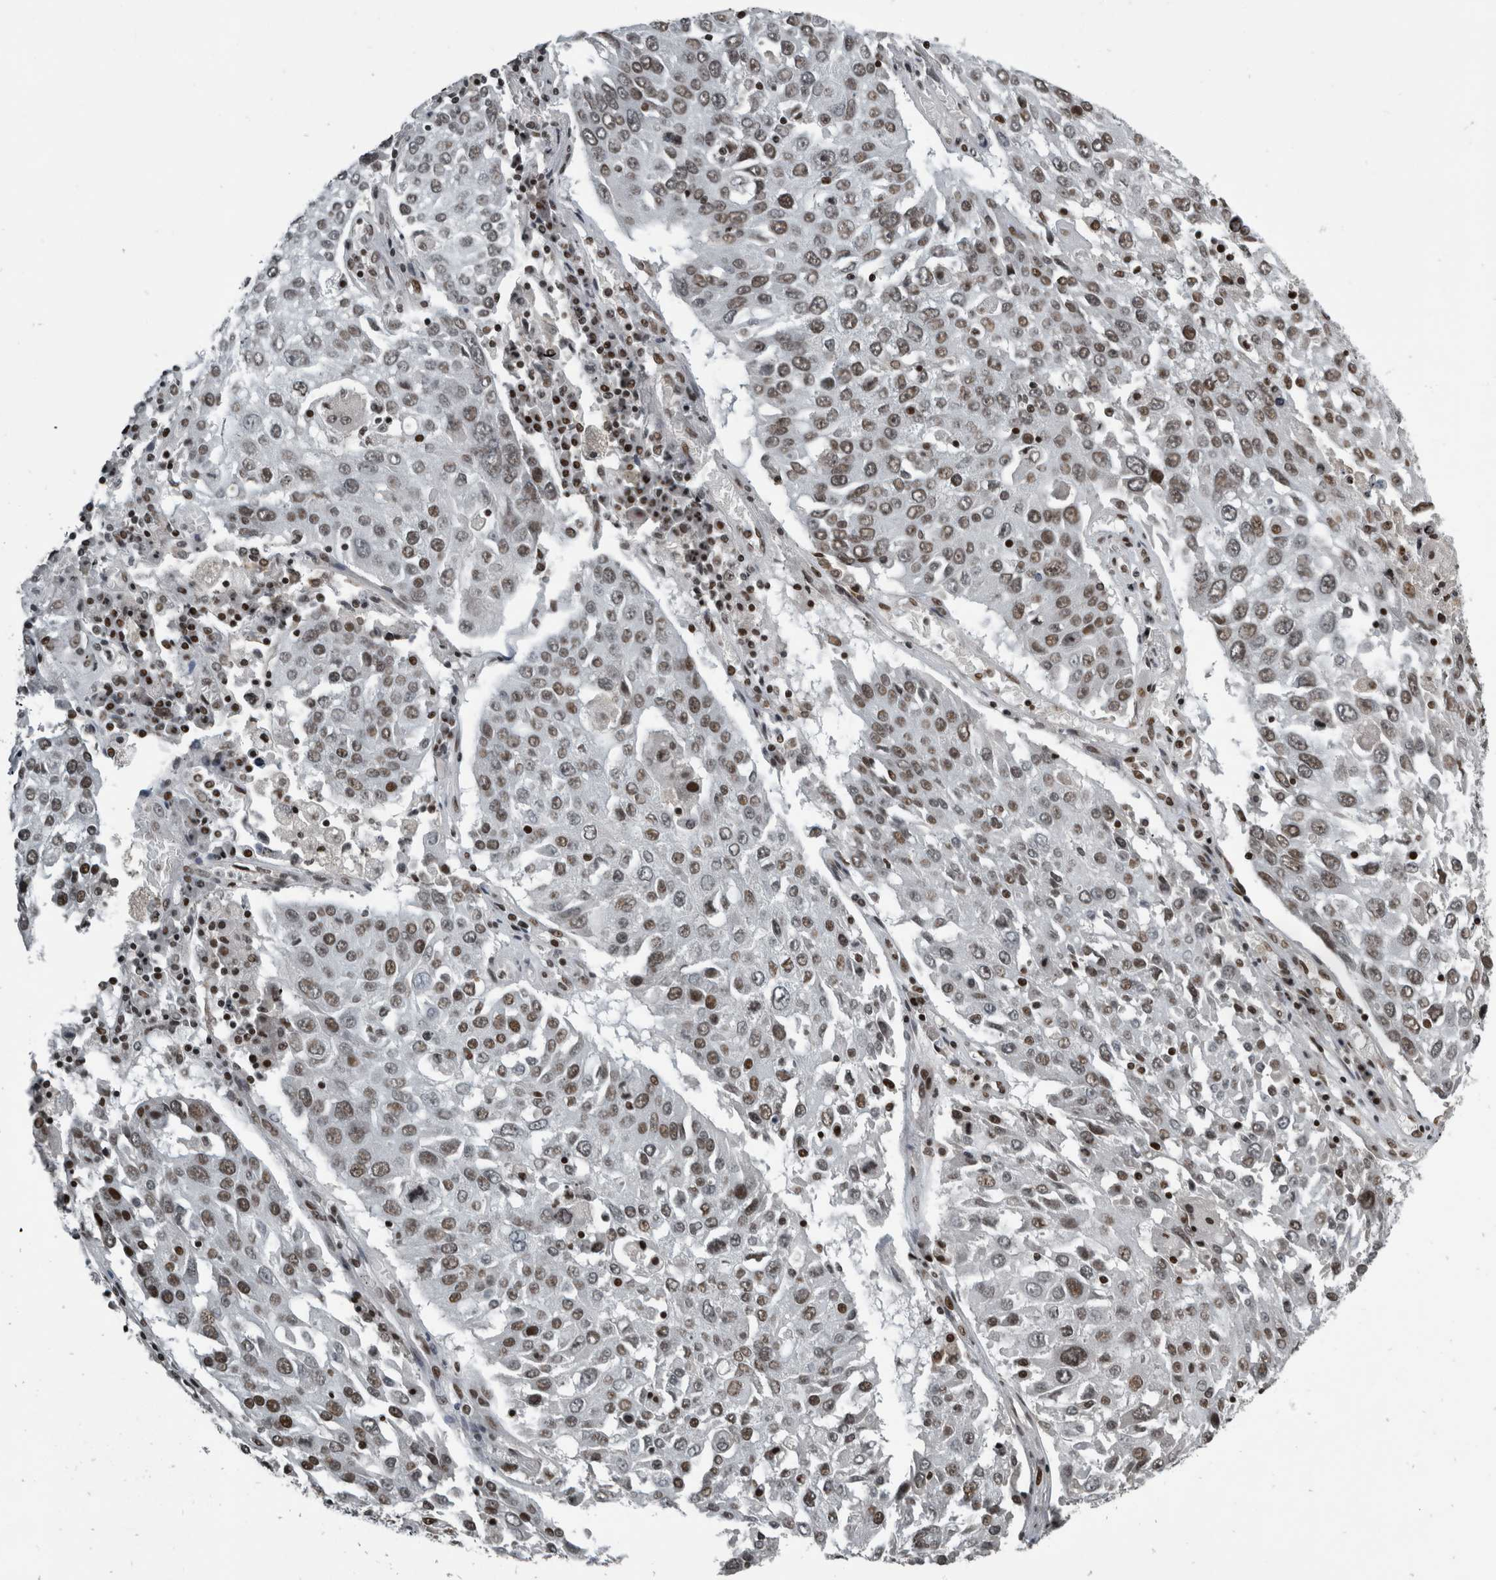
{"staining": {"intensity": "moderate", "quantity": ">75%", "location": "nuclear"}, "tissue": "lung cancer", "cell_type": "Tumor cells", "image_type": "cancer", "snomed": [{"axis": "morphology", "description": "Squamous cell carcinoma, NOS"}, {"axis": "topography", "description": "Lung"}], "caption": "An immunohistochemistry (IHC) micrograph of neoplastic tissue is shown. Protein staining in brown labels moderate nuclear positivity in lung squamous cell carcinoma within tumor cells. The staining was performed using DAB (3,3'-diaminobenzidine) to visualize the protein expression in brown, while the nuclei were stained in blue with hematoxylin (Magnification: 20x).", "gene": "UNC50", "patient": {"sex": "male", "age": 65}}